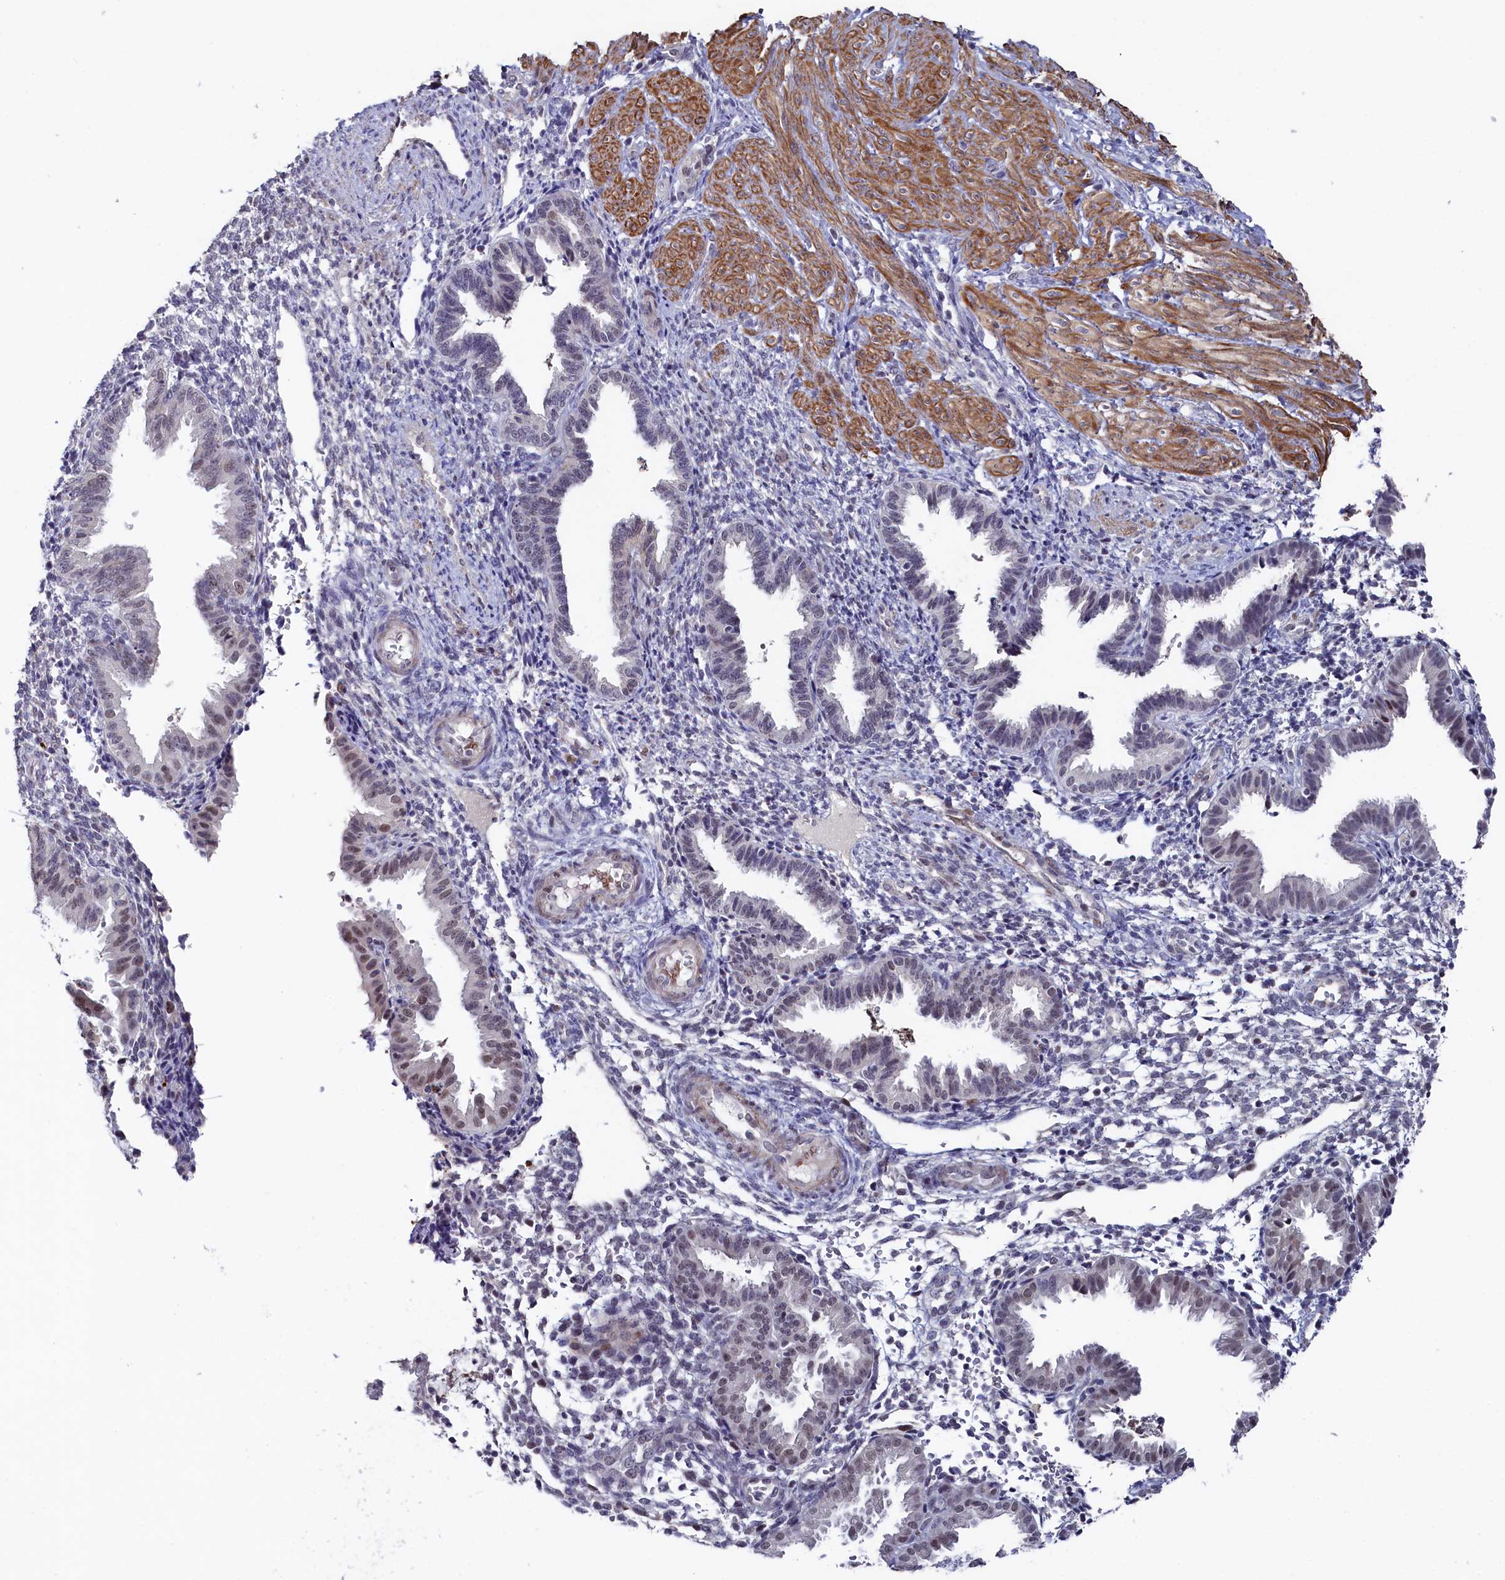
{"staining": {"intensity": "negative", "quantity": "none", "location": "none"}, "tissue": "endometrium", "cell_type": "Cells in endometrial stroma", "image_type": "normal", "snomed": [{"axis": "morphology", "description": "Normal tissue, NOS"}, {"axis": "topography", "description": "Endometrium"}], "caption": "This is a micrograph of IHC staining of unremarkable endometrium, which shows no positivity in cells in endometrial stroma.", "gene": "TIGD4", "patient": {"sex": "female", "age": 33}}